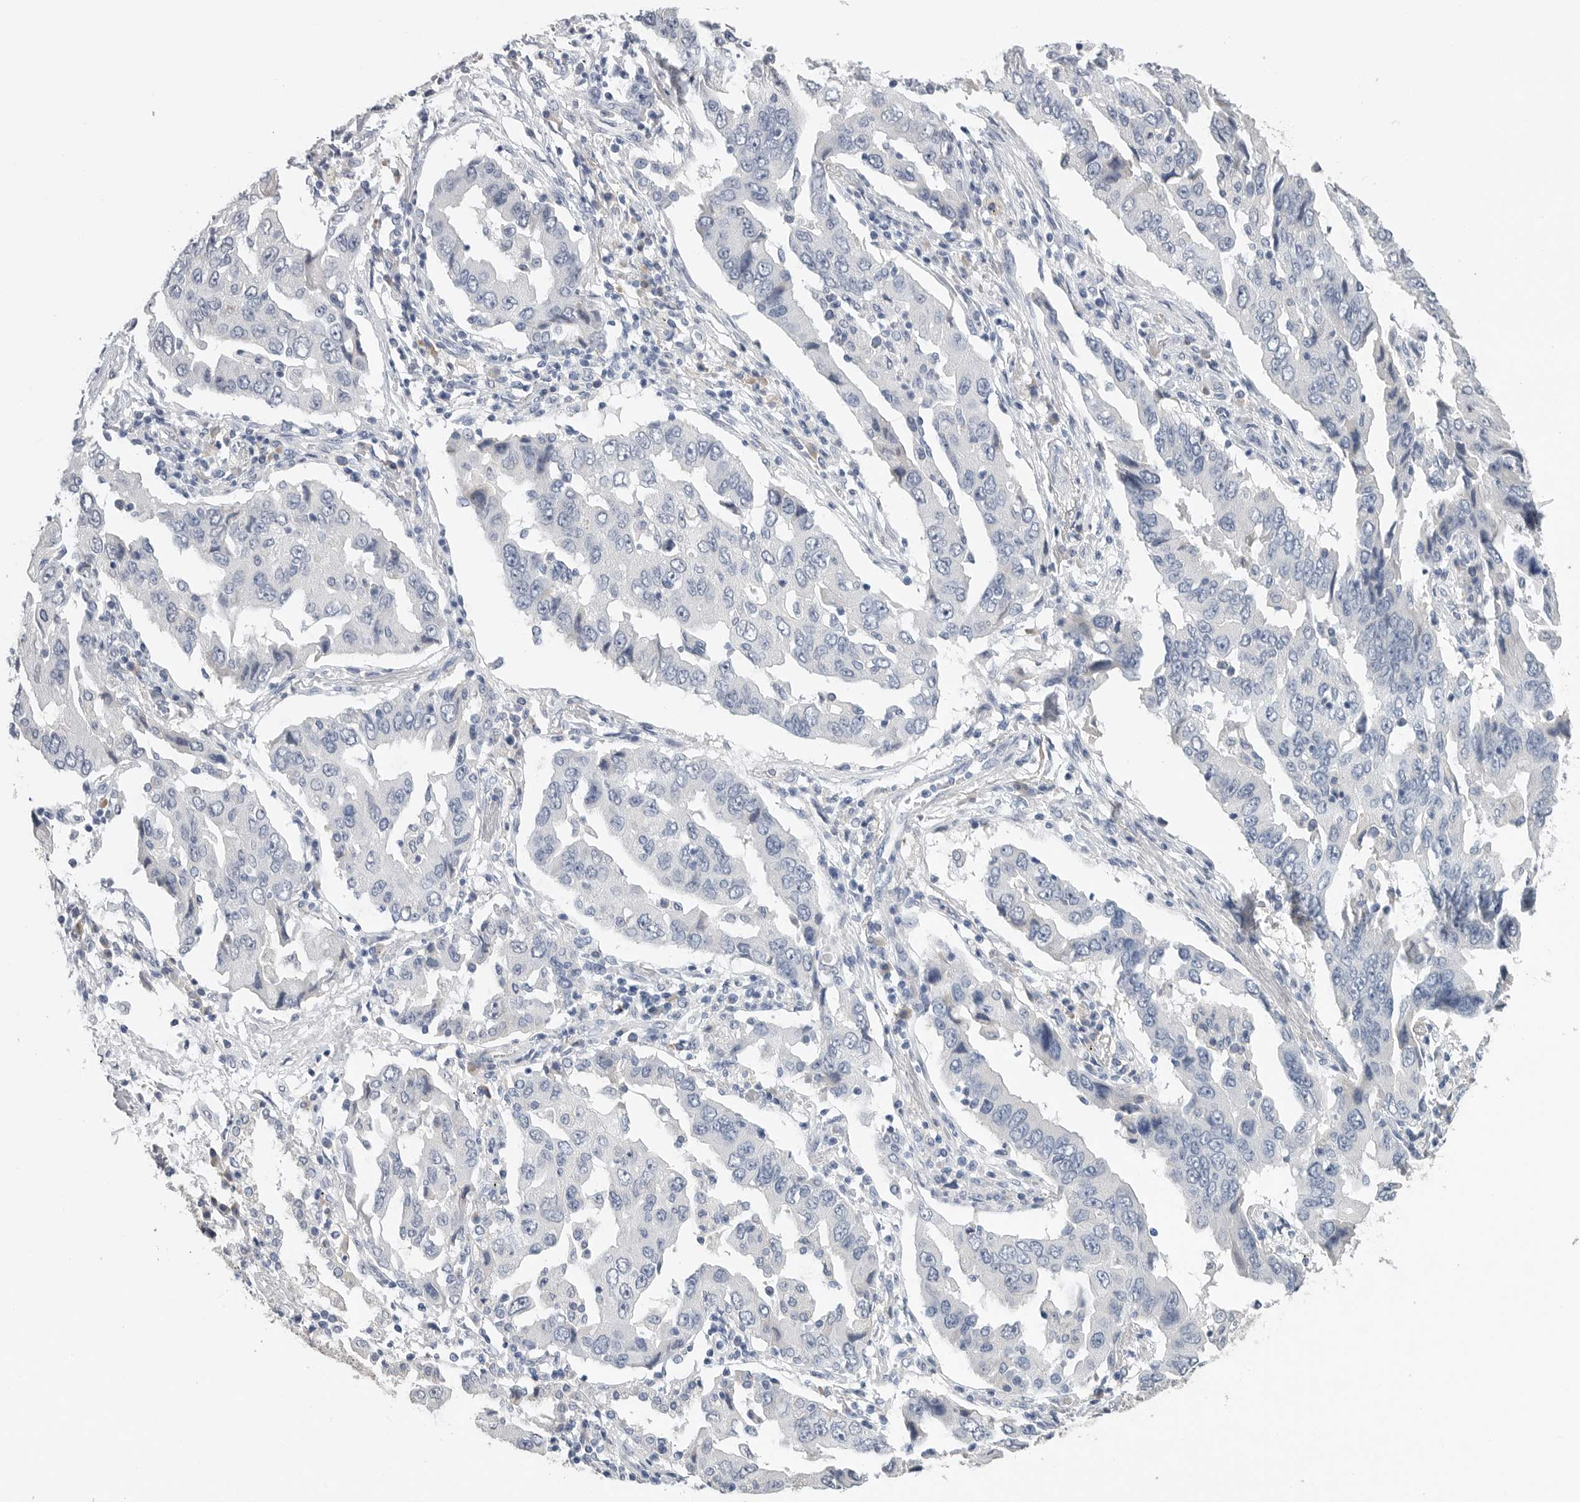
{"staining": {"intensity": "negative", "quantity": "none", "location": "none"}, "tissue": "lung cancer", "cell_type": "Tumor cells", "image_type": "cancer", "snomed": [{"axis": "morphology", "description": "Adenocarcinoma, NOS"}, {"axis": "topography", "description": "Lung"}], "caption": "Immunohistochemistry (IHC) of adenocarcinoma (lung) demonstrates no positivity in tumor cells. (DAB IHC visualized using brightfield microscopy, high magnification).", "gene": "FABP6", "patient": {"sex": "female", "age": 65}}